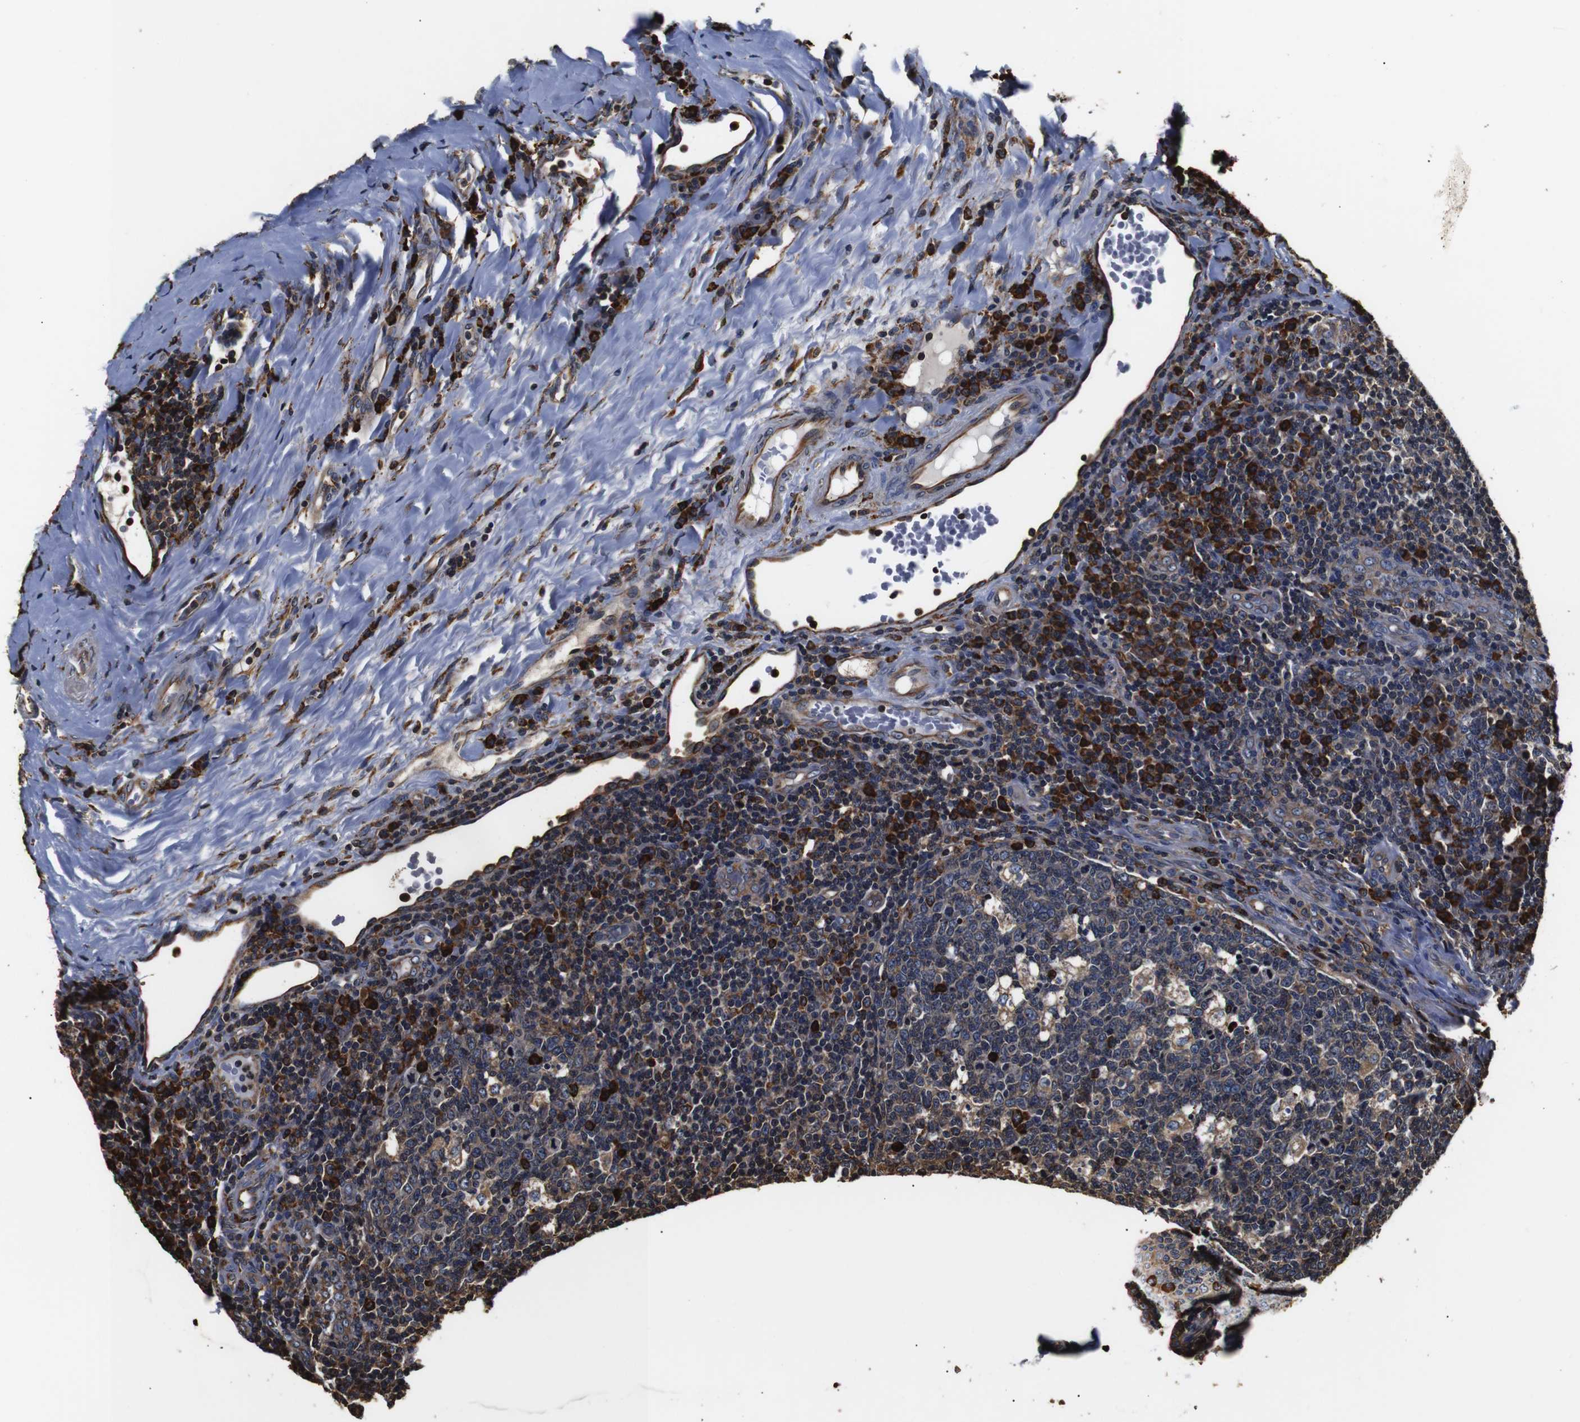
{"staining": {"intensity": "strong", "quantity": "<25%", "location": "cytoplasmic/membranous"}, "tissue": "tonsil", "cell_type": "Germinal center cells", "image_type": "normal", "snomed": [{"axis": "morphology", "description": "Normal tissue, NOS"}, {"axis": "topography", "description": "Tonsil"}], "caption": "Immunohistochemistry of unremarkable tonsil displays medium levels of strong cytoplasmic/membranous positivity in about <25% of germinal center cells. (Brightfield microscopy of DAB IHC at high magnification).", "gene": "HHIP", "patient": {"sex": "male", "age": 17}}